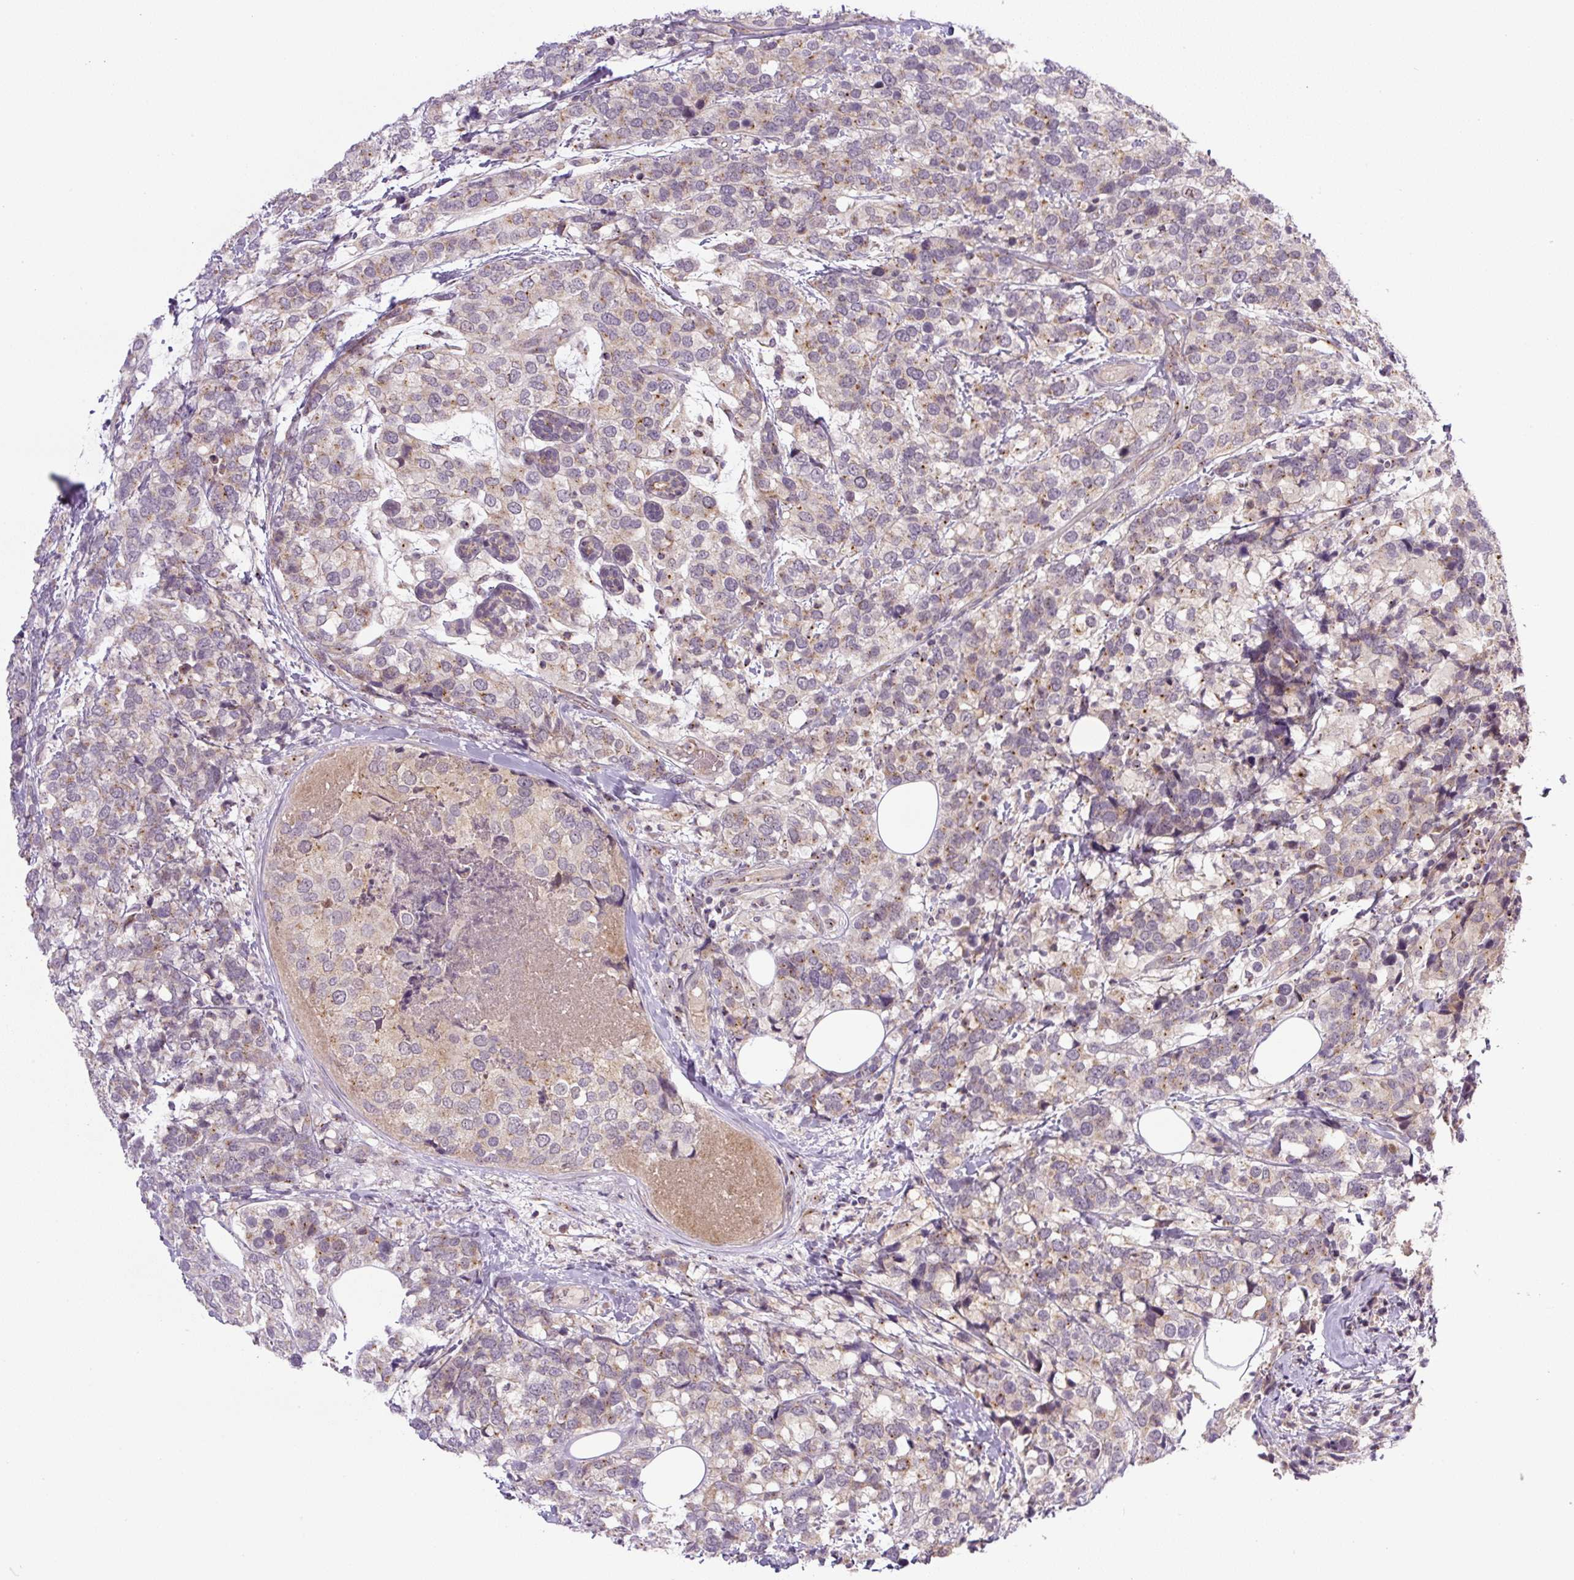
{"staining": {"intensity": "weak", "quantity": "25%-75%", "location": "cytoplasmic/membranous"}, "tissue": "breast cancer", "cell_type": "Tumor cells", "image_type": "cancer", "snomed": [{"axis": "morphology", "description": "Lobular carcinoma"}, {"axis": "topography", "description": "Breast"}], "caption": "Protein expression analysis of human breast lobular carcinoma reveals weak cytoplasmic/membranous expression in approximately 25%-75% of tumor cells. (brown staining indicates protein expression, while blue staining denotes nuclei).", "gene": "PCM1", "patient": {"sex": "female", "age": 59}}